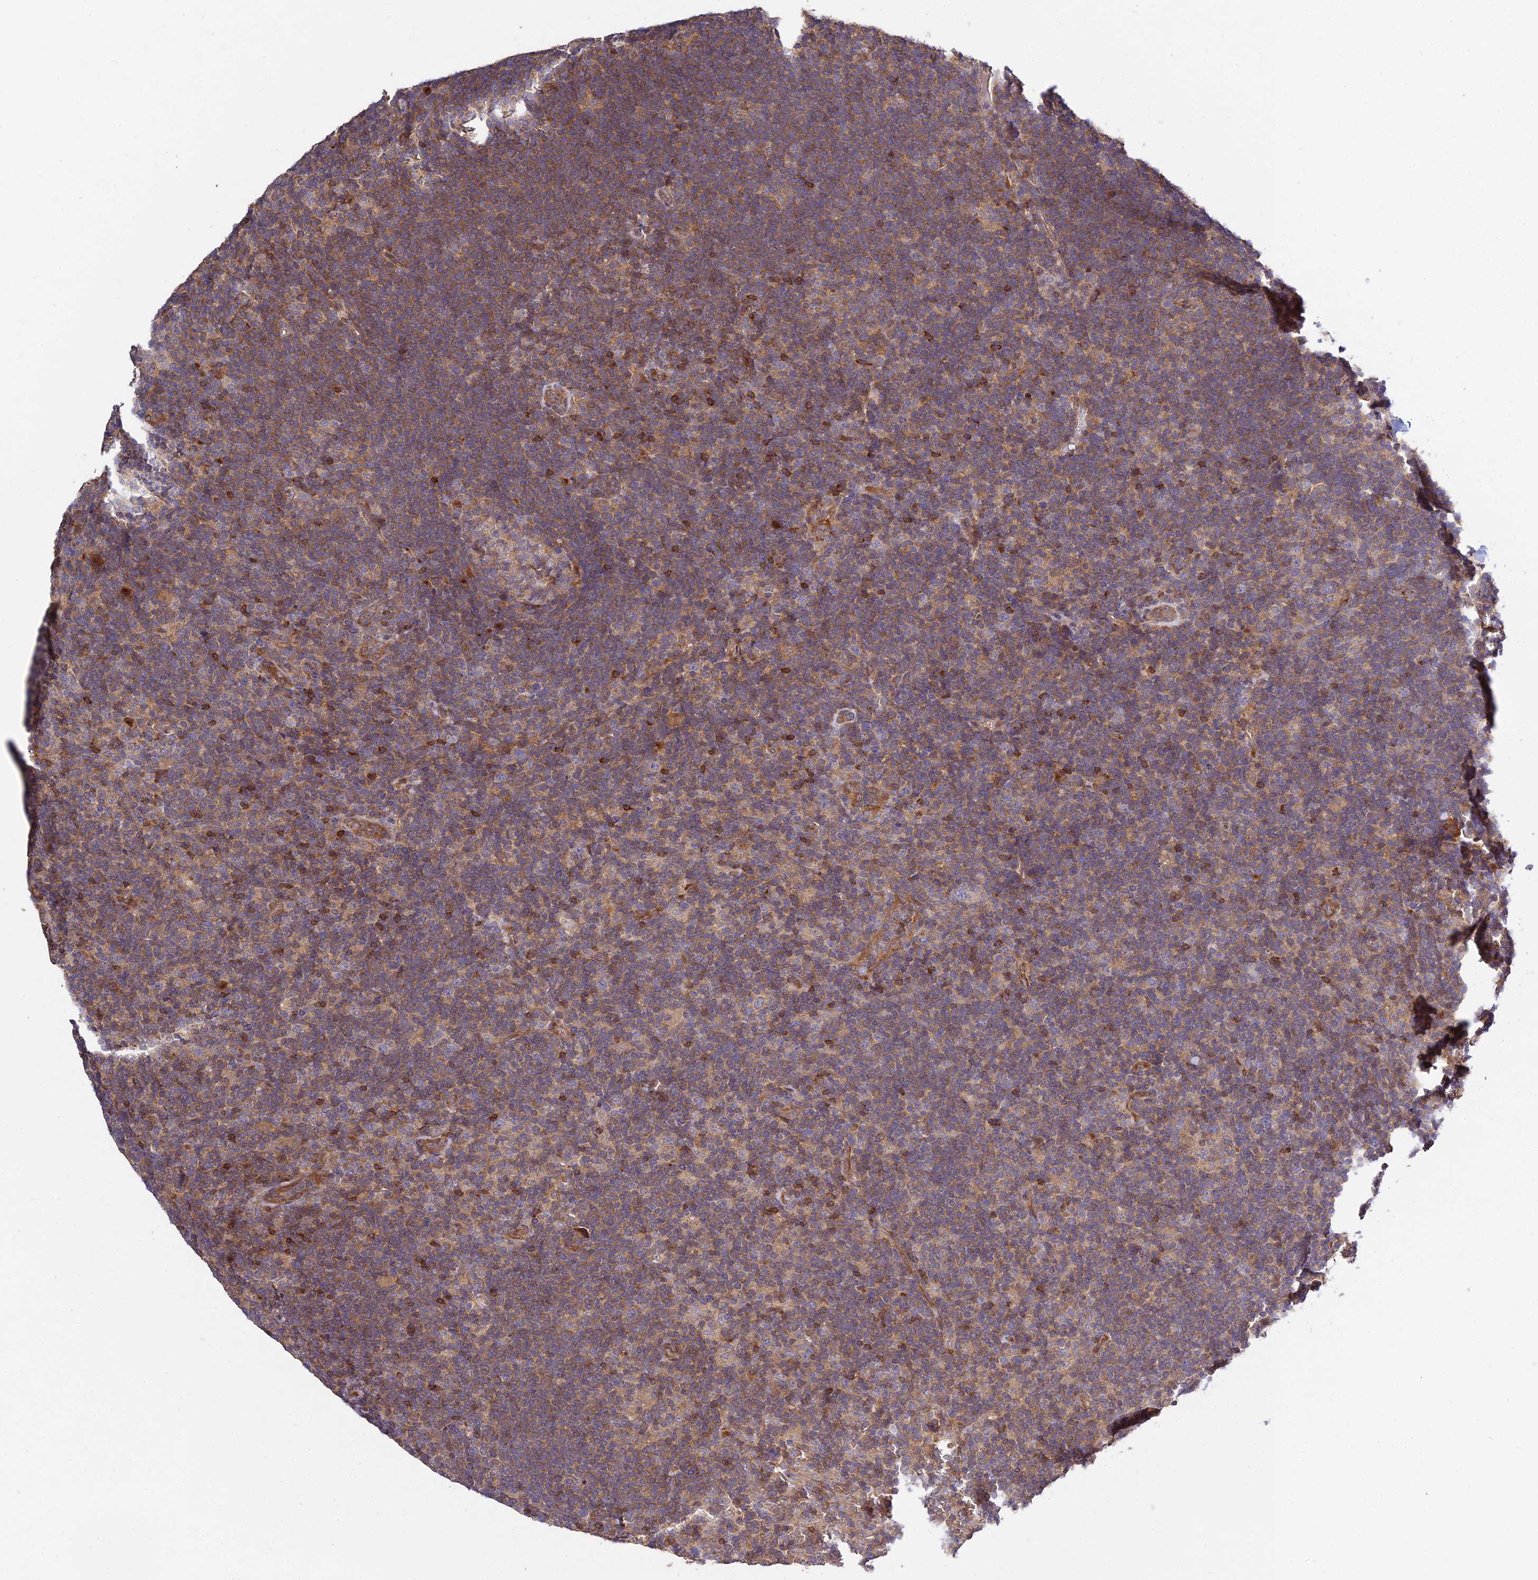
{"staining": {"intensity": "weak", "quantity": "25%-75%", "location": "cytoplasmic/membranous"}, "tissue": "lymphoma", "cell_type": "Tumor cells", "image_type": "cancer", "snomed": [{"axis": "morphology", "description": "Hodgkin's disease, NOS"}, {"axis": "topography", "description": "Lymph node"}], "caption": "A histopathology image of Hodgkin's disease stained for a protein shows weak cytoplasmic/membranous brown staining in tumor cells.", "gene": "GRTP1", "patient": {"sex": "female", "age": 57}}